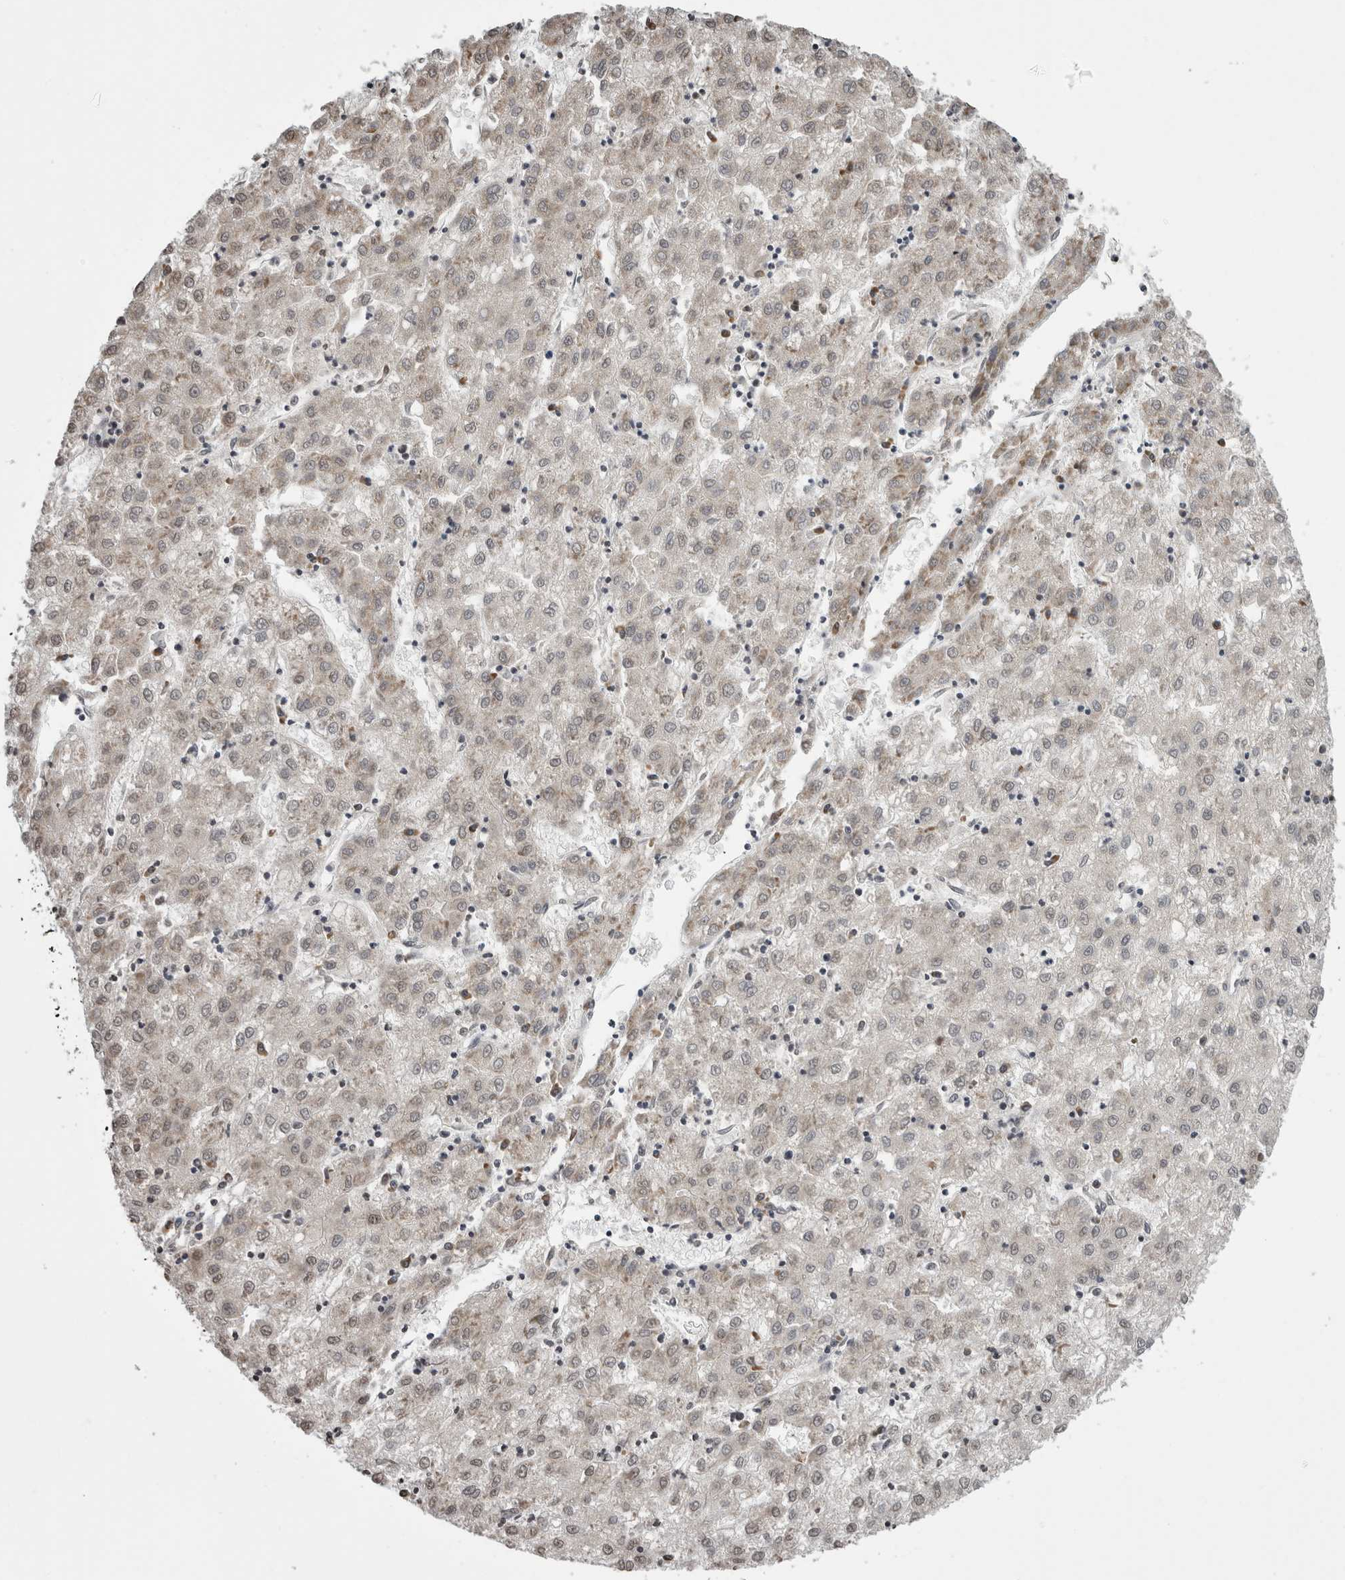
{"staining": {"intensity": "weak", "quantity": "<25%", "location": "cytoplasmic/membranous,nuclear"}, "tissue": "liver cancer", "cell_type": "Tumor cells", "image_type": "cancer", "snomed": [{"axis": "morphology", "description": "Carcinoma, Hepatocellular, NOS"}, {"axis": "topography", "description": "Liver"}], "caption": "Immunohistochemistry (IHC) photomicrograph of neoplastic tissue: liver cancer (hepatocellular carcinoma) stained with DAB (3,3'-diaminobenzidine) exhibits no significant protein expression in tumor cells.", "gene": "ZBTB11", "patient": {"sex": "male", "age": 72}}